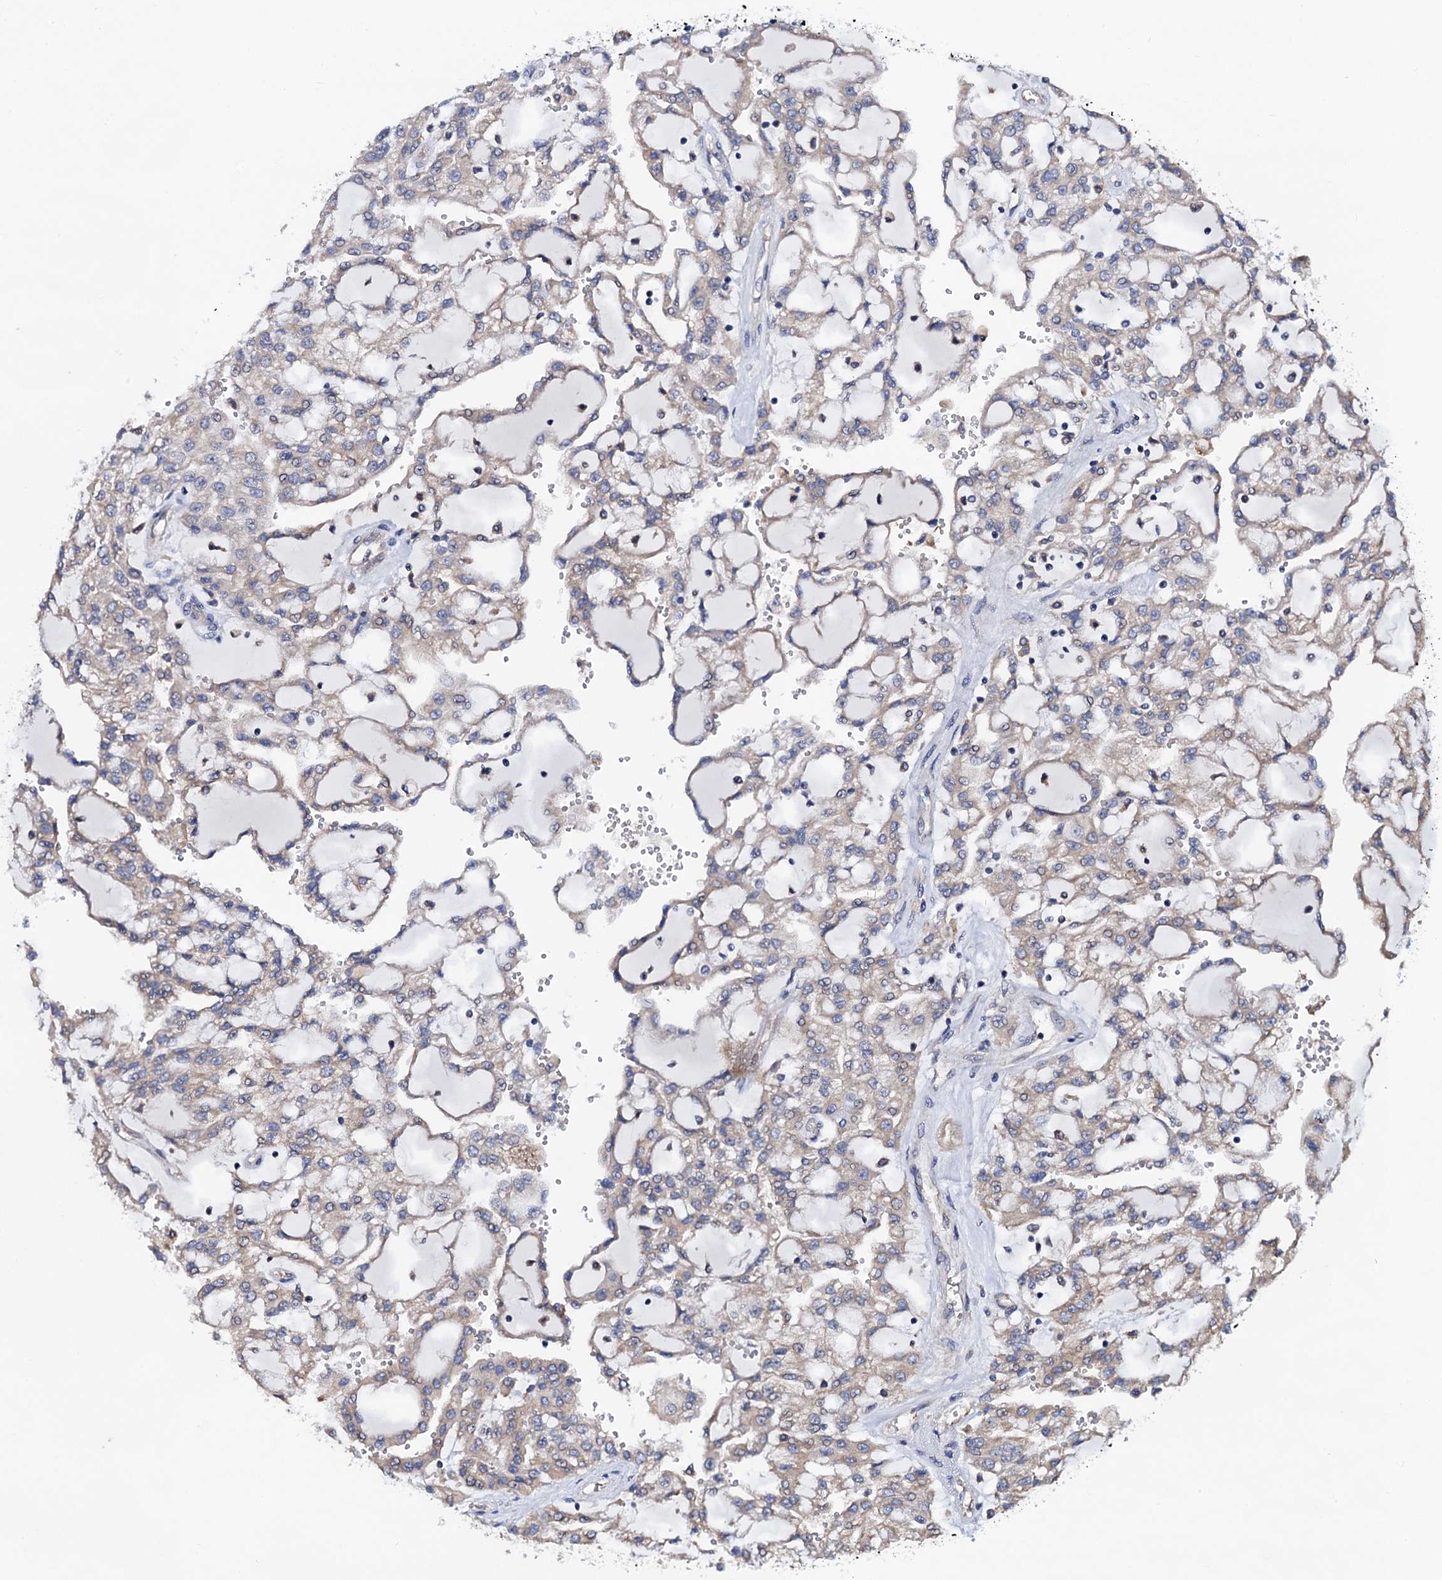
{"staining": {"intensity": "weak", "quantity": "<25%", "location": "cytoplasmic/membranous"}, "tissue": "renal cancer", "cell_type": "Tumor cells", "image_type": "cancer", "snomed": [{"axis": "morphology", "description": "Adenocarcinoma, NOS"}, {"axis": "topography", "description": "Kidney"}], "caption": "Photomicrograph shows no significant protein expression in tumor cells of adenocarcinoma (renal). The staining is performed using DAB (3,3'-diaminobenzidine) brown chromogen with nuclei counter-stained in using hematoxylin.", "gene": "PGLS", "patient": {"sex": "male", "age": 63}}